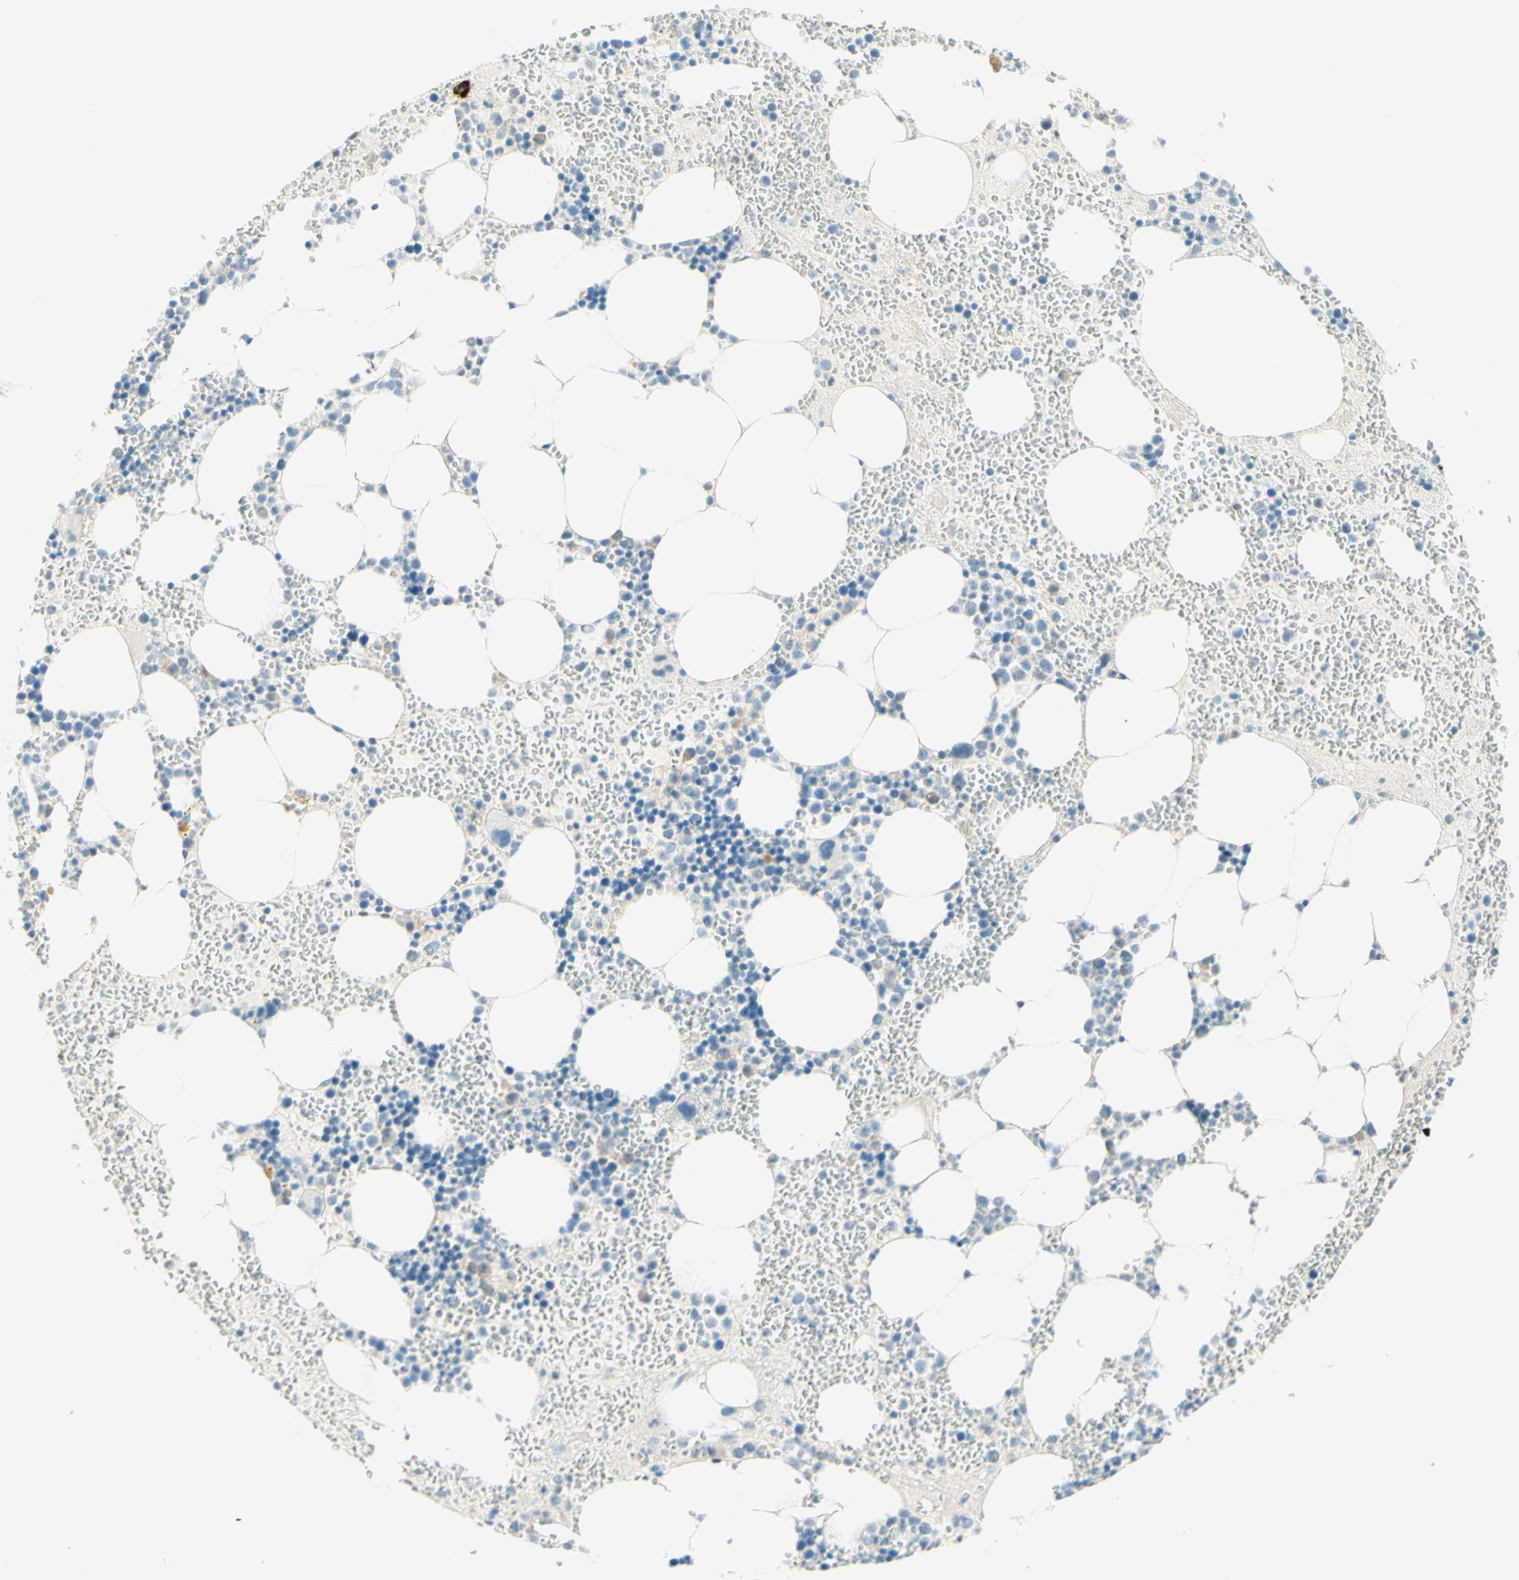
{"staining": {"intensity": "negative", "quantity": "none", "location": "none"}, "tissue": "bone marrow", "cell_type": "Hematopoietic cells", "image_type": "normal", "snomed": [{"axis": "morphology", "description": "Normal tissue, NOS"}, {"axis": "morphology", "description": "Inflammation, NOS"}, {"axis": "topography", "description": "Bone marrow"}], "caption": "The immunohistochemistry (IHC) micrograph has no significant positivity in hematopoietic cells of bone marrow.", "gene": "PROM1", "patient": {"sex": "female", "age": 76}}